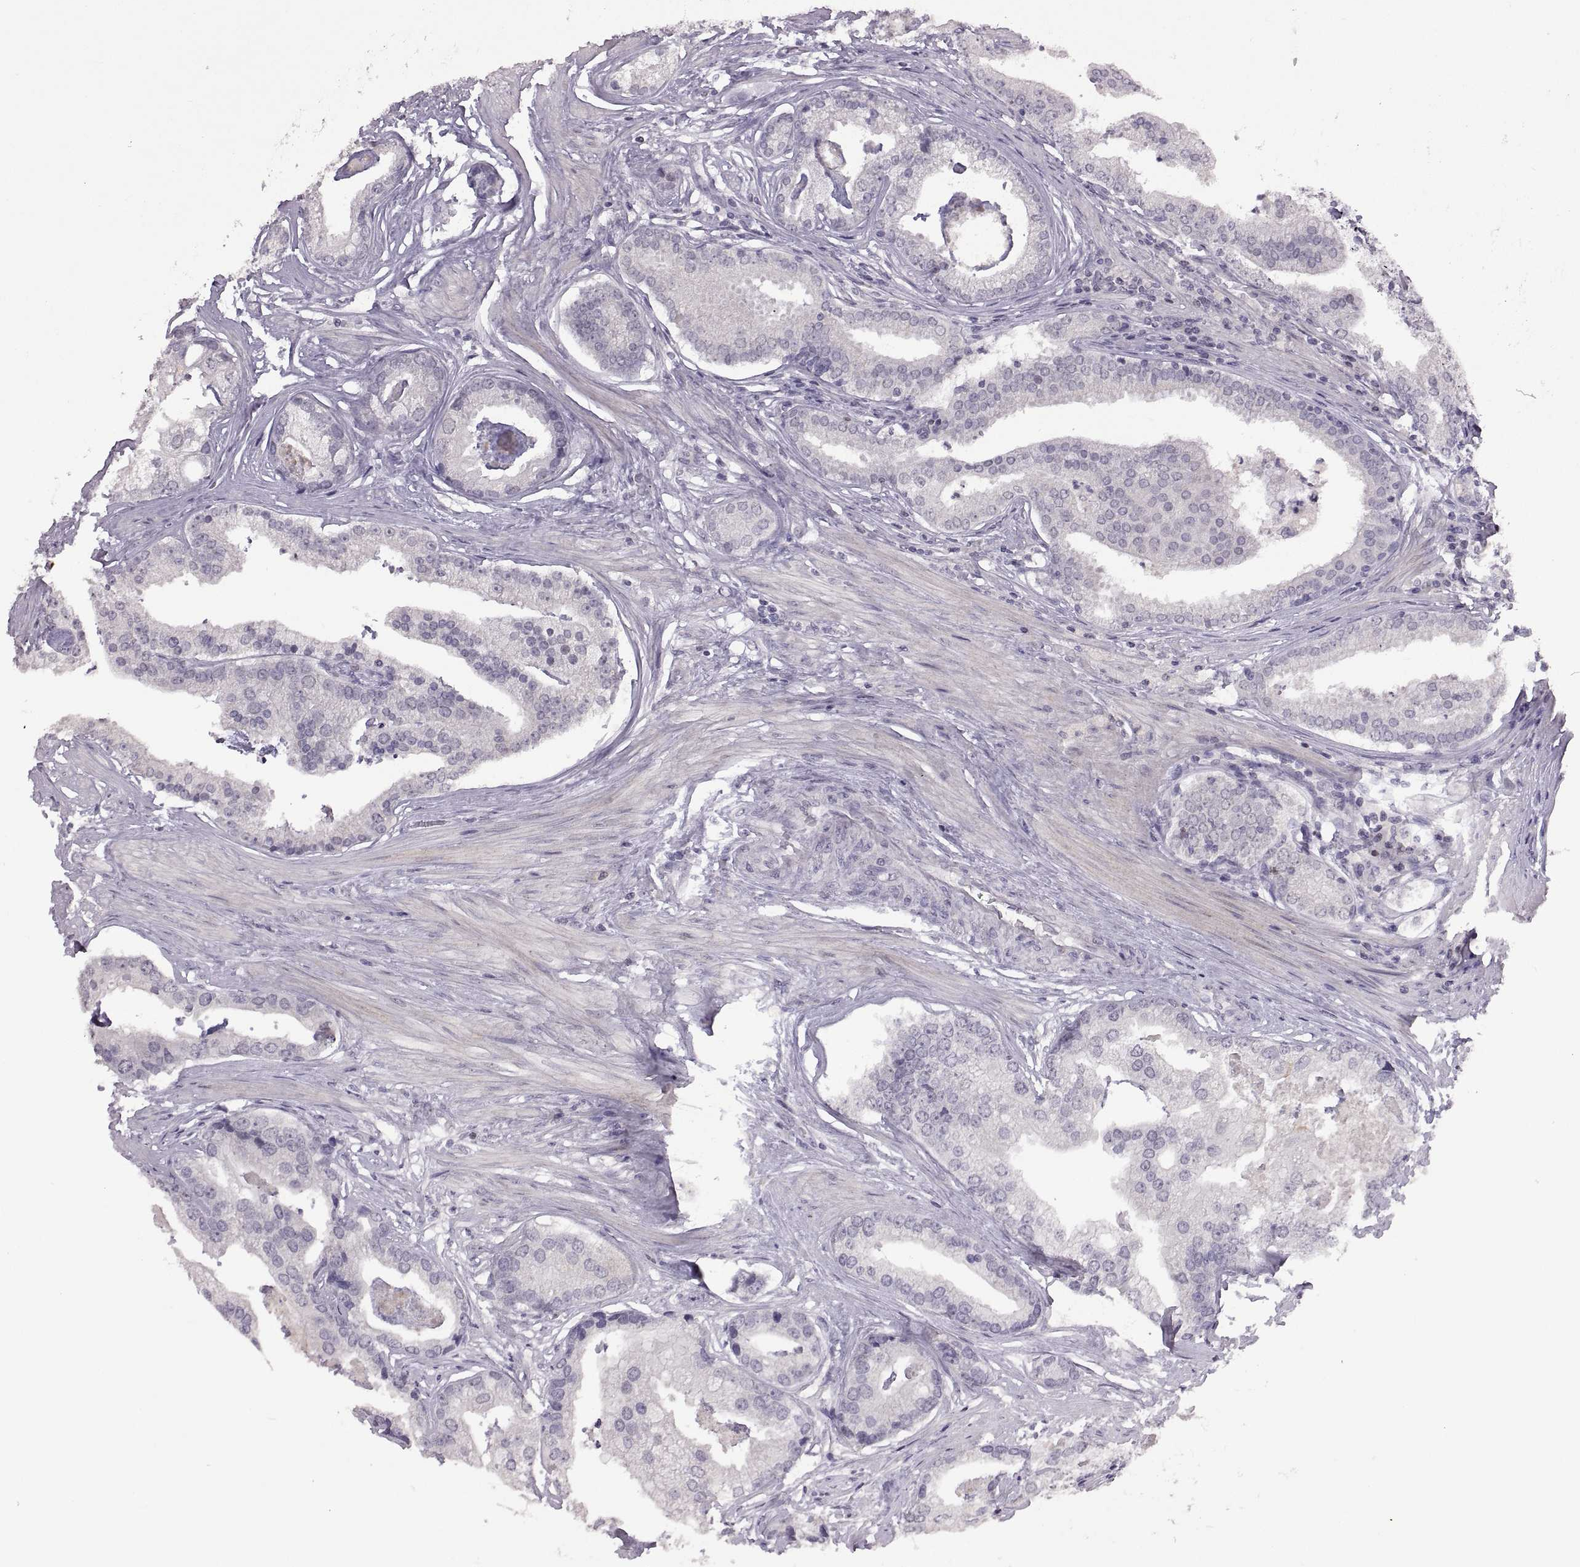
{"staining": {"intensity": "negative", "quantity": "none", "location": "none"}, "tissue": "prostate cancer", "cell_type": "Tumor cells", "image_type": "cancer", "snomed": [{"axis": "morphology", "description": "Adenocarcinoma, NOS"}, {"axis": "topography", "description": "Prostate and seminal vesicle, NOS"}, {"axis": "topography", "description": "Prostate"}], "caption": "High magnification brightfield microscopy of prostate cancer (adenocarcinoma) stained with DAB (brown) and counterstained with hematoxylin (blue): tumor cells show no significant expression.", "gene": "NEK2", "patient": {"sex": "male", "age": 44}}